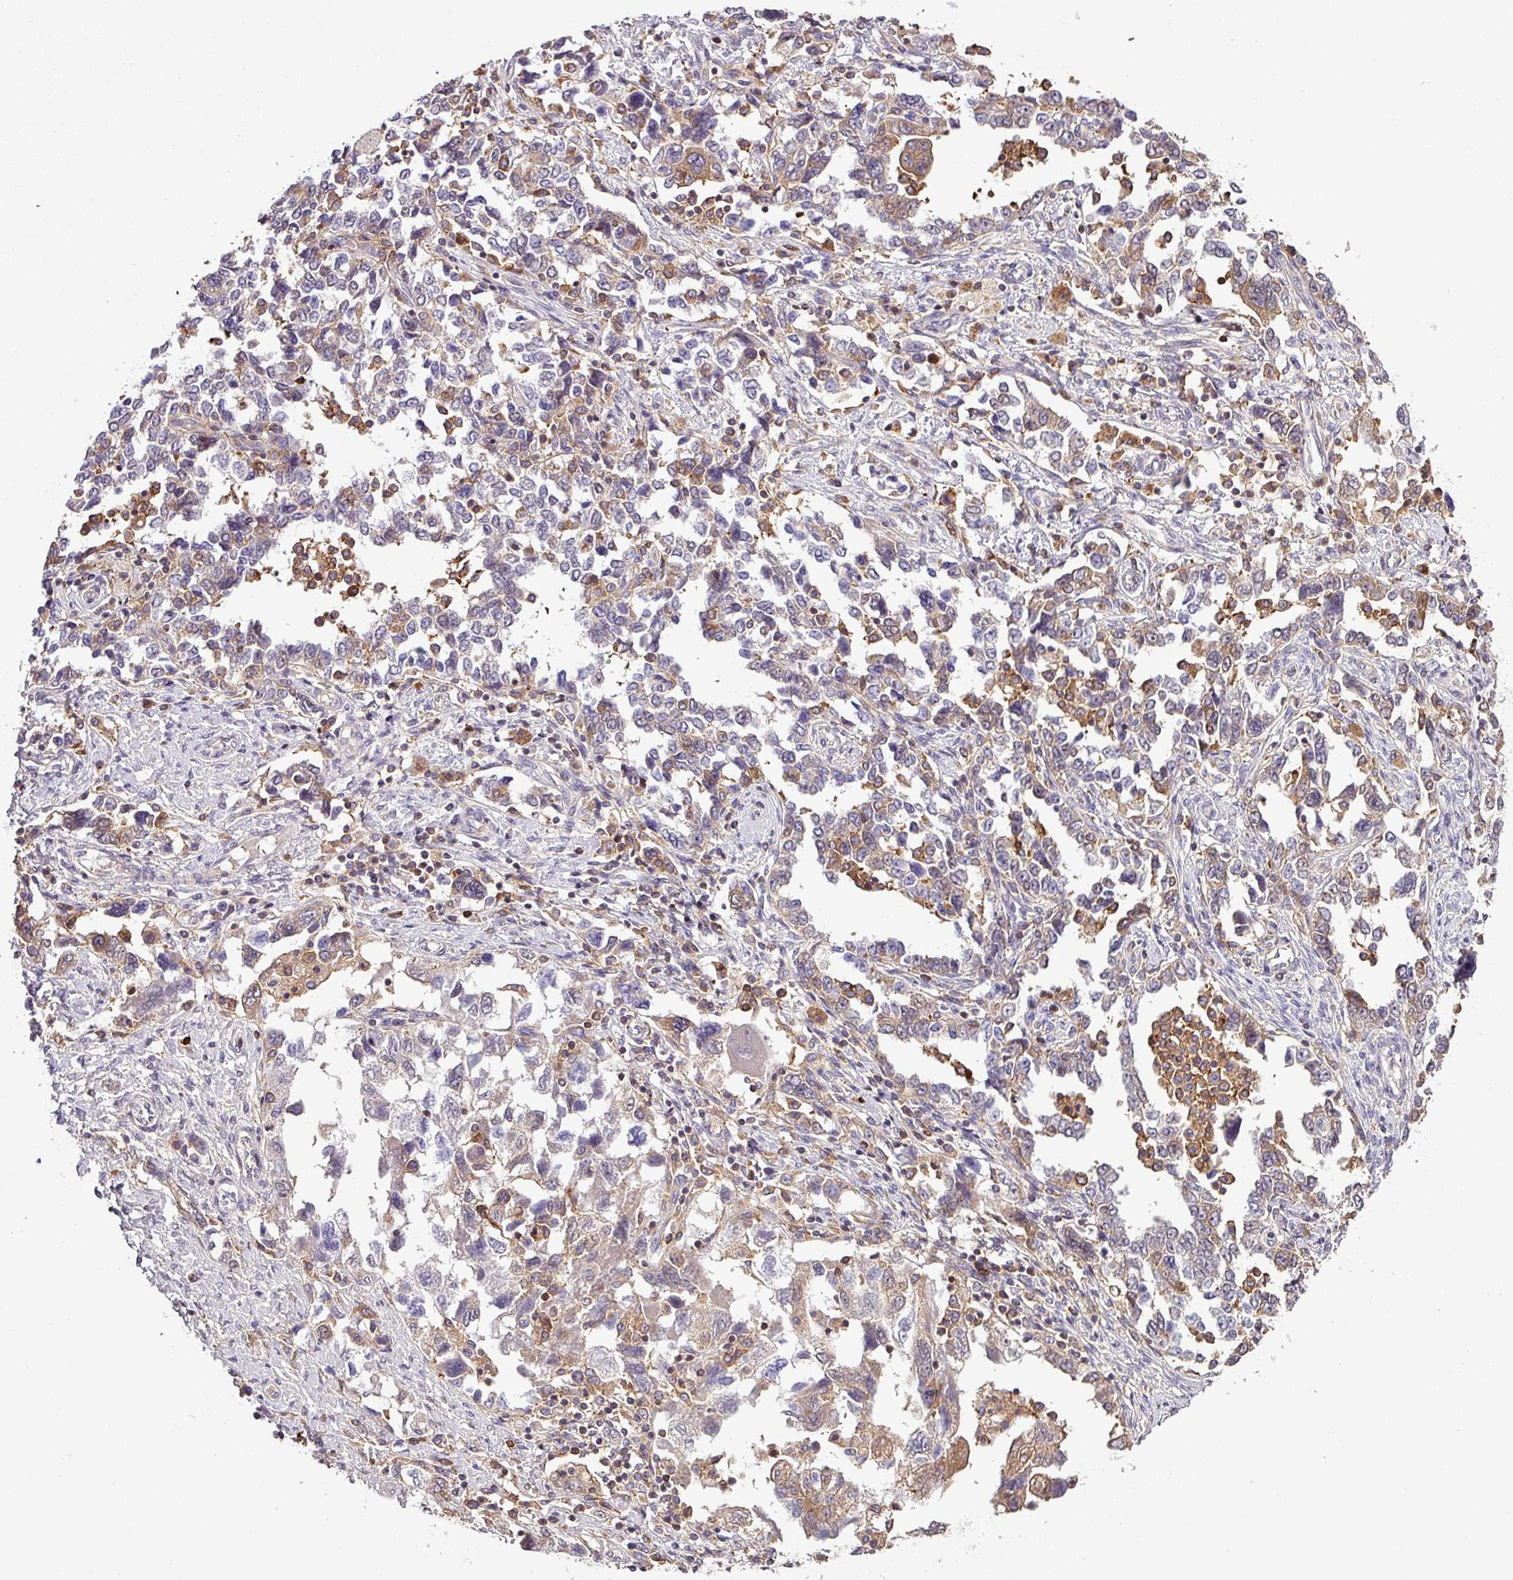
{"staining": {"intensity": "moderate", "quantity": "25%-75%", "location": "cytoplasmic/membranous"}, "tissue": "ovarian cancer", "cell_type": "Tumor cells", "image_type": "cancer", "snomed": [{"axis": "morphology", "description": "Carcinoma, NOS"}, {"axis": "morphology", "description": "Cystadenocarcinoma, serous, NOS"}, {"axis": "topography", "description": "Ovary"}], "caption": "Immunohistochemistry (IHC) micrograph of neoplastic tissue: human ovarian serous cystadenocarcinoma stained using IHC reveals medium levels of moderate protein expression localized specifically in the cytoplasmic/membranous of tumor cells, appearing as a cytoplasmic/membranous brown color.", "gene": "LRRC74B", "patient": {"sex": "female", "age": 69}}